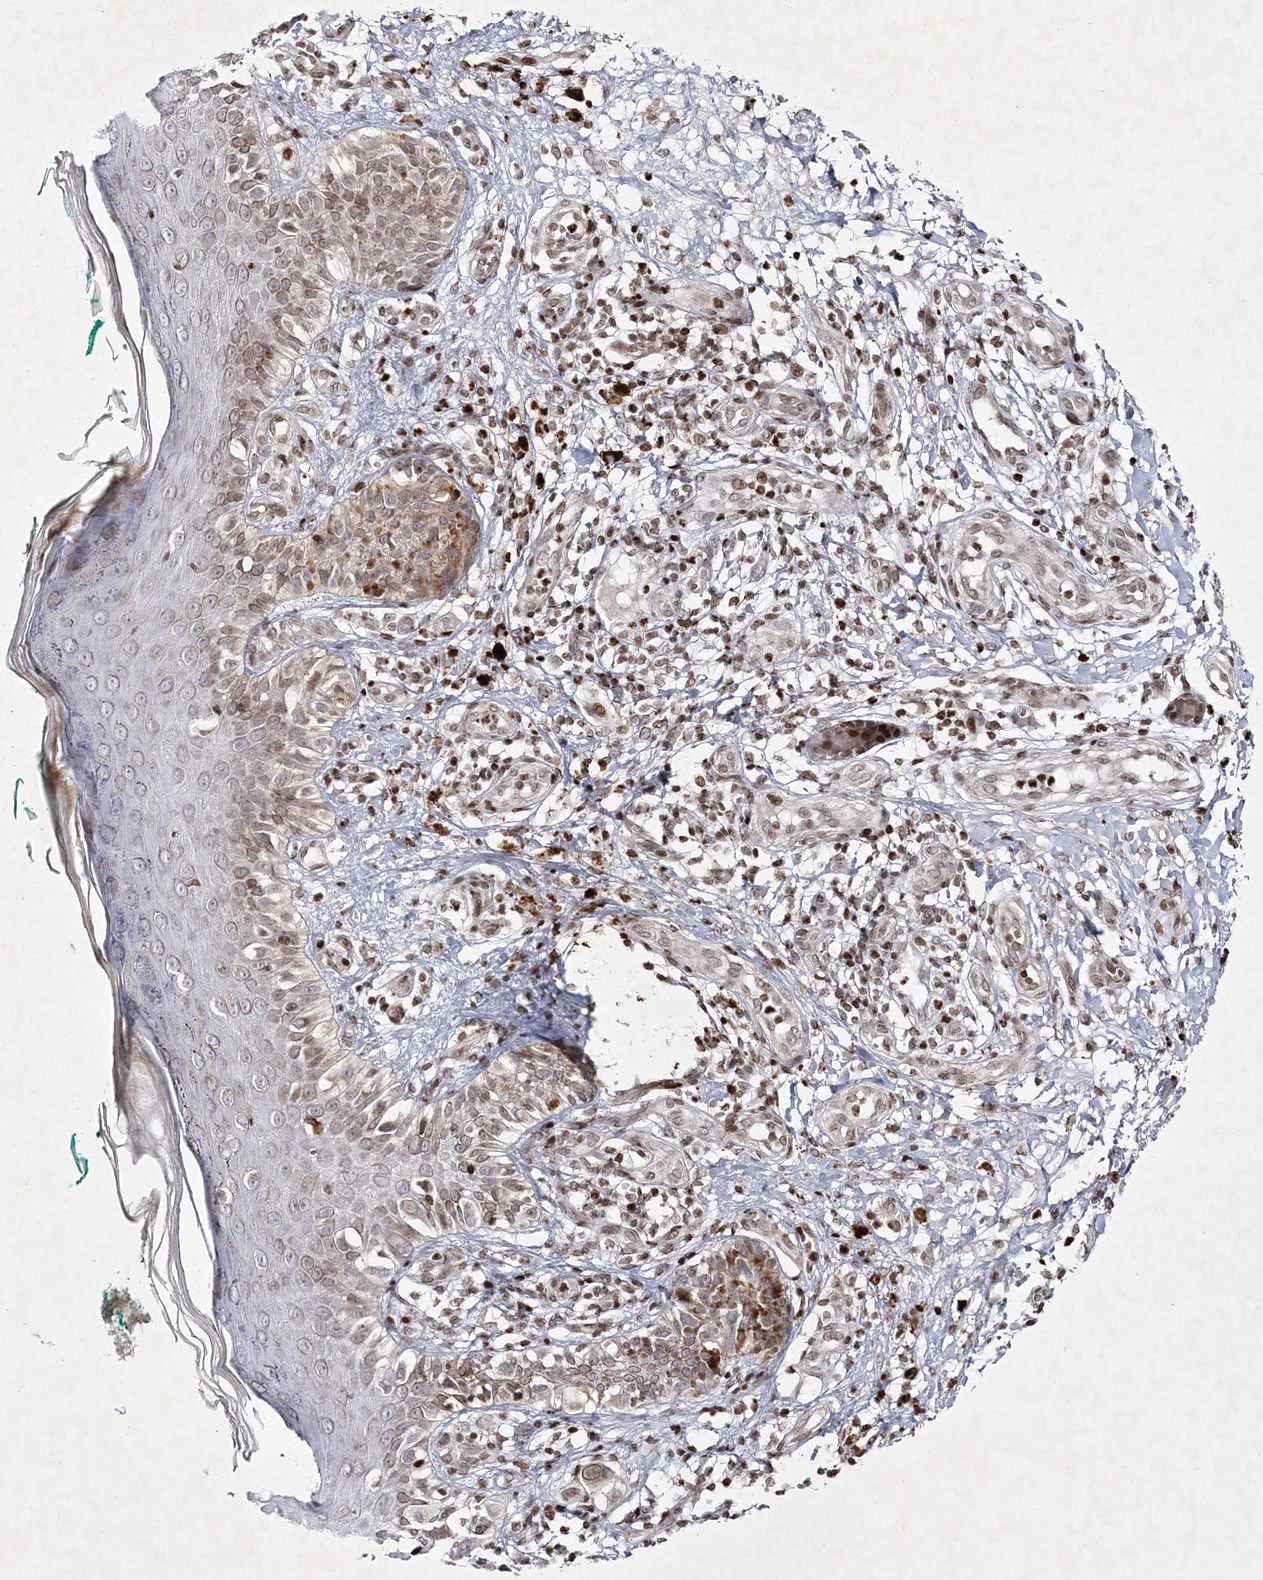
{"staining": {"intensity": "weak", "quantity": "25%-75%", "location": "cytoplasmic/membranous"}, "tissue": "melanoma", "cell_type": "Tumor cells", "image_type": "cancer", "snomed": [{"axis": "morphology", "description": "Malignant melanoma, NOS"}, {"axis": "topography", "description": "Skin"}], "caption": "Brown immunohistochemical staining in human melanoma reveals weak cytoplasmic/membranous staining in approximately 25%-75% of tumor cells.", "gene": "SMIM29", "patient": {"sex": "female", "age": 81}}